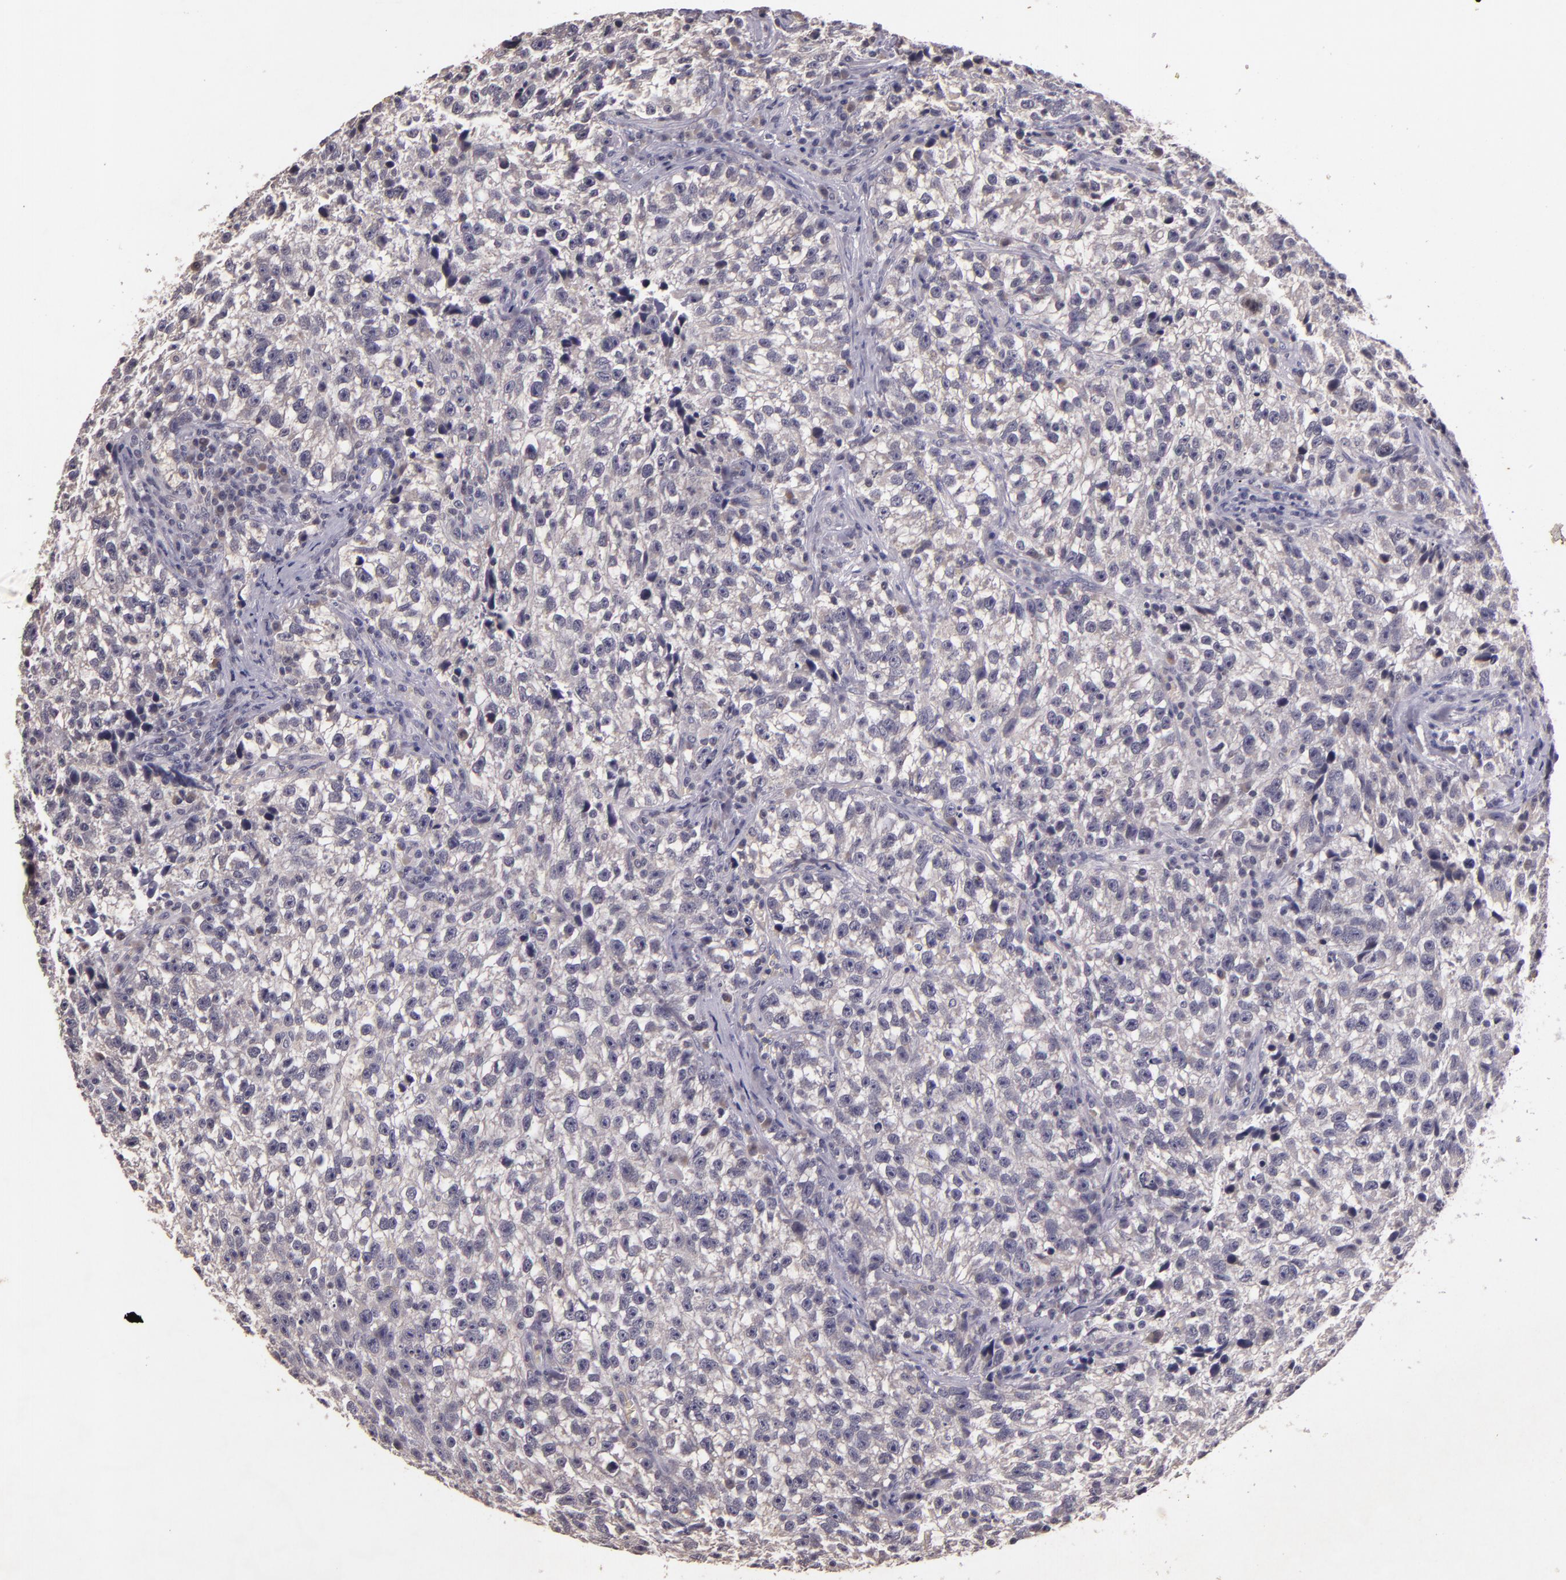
{"staining": {"intensity": "negative", "quantity": "none", "location": "none"}, "tissue": "testis cancer", "cell_type": "Tumor cells", "image_type": "cancer", "snomed": [{"axis": "morphology", "description": "Seminoma, NOS"}, {"axis": "topography", "description": "Testis"}], "caption": "The immunohistochemistry (IHC) micrograph has no significant expression in tumor cells of testis seminoma tissue.", "gene": "TFF1", "patient": {"sex": "male", "age": 38}}